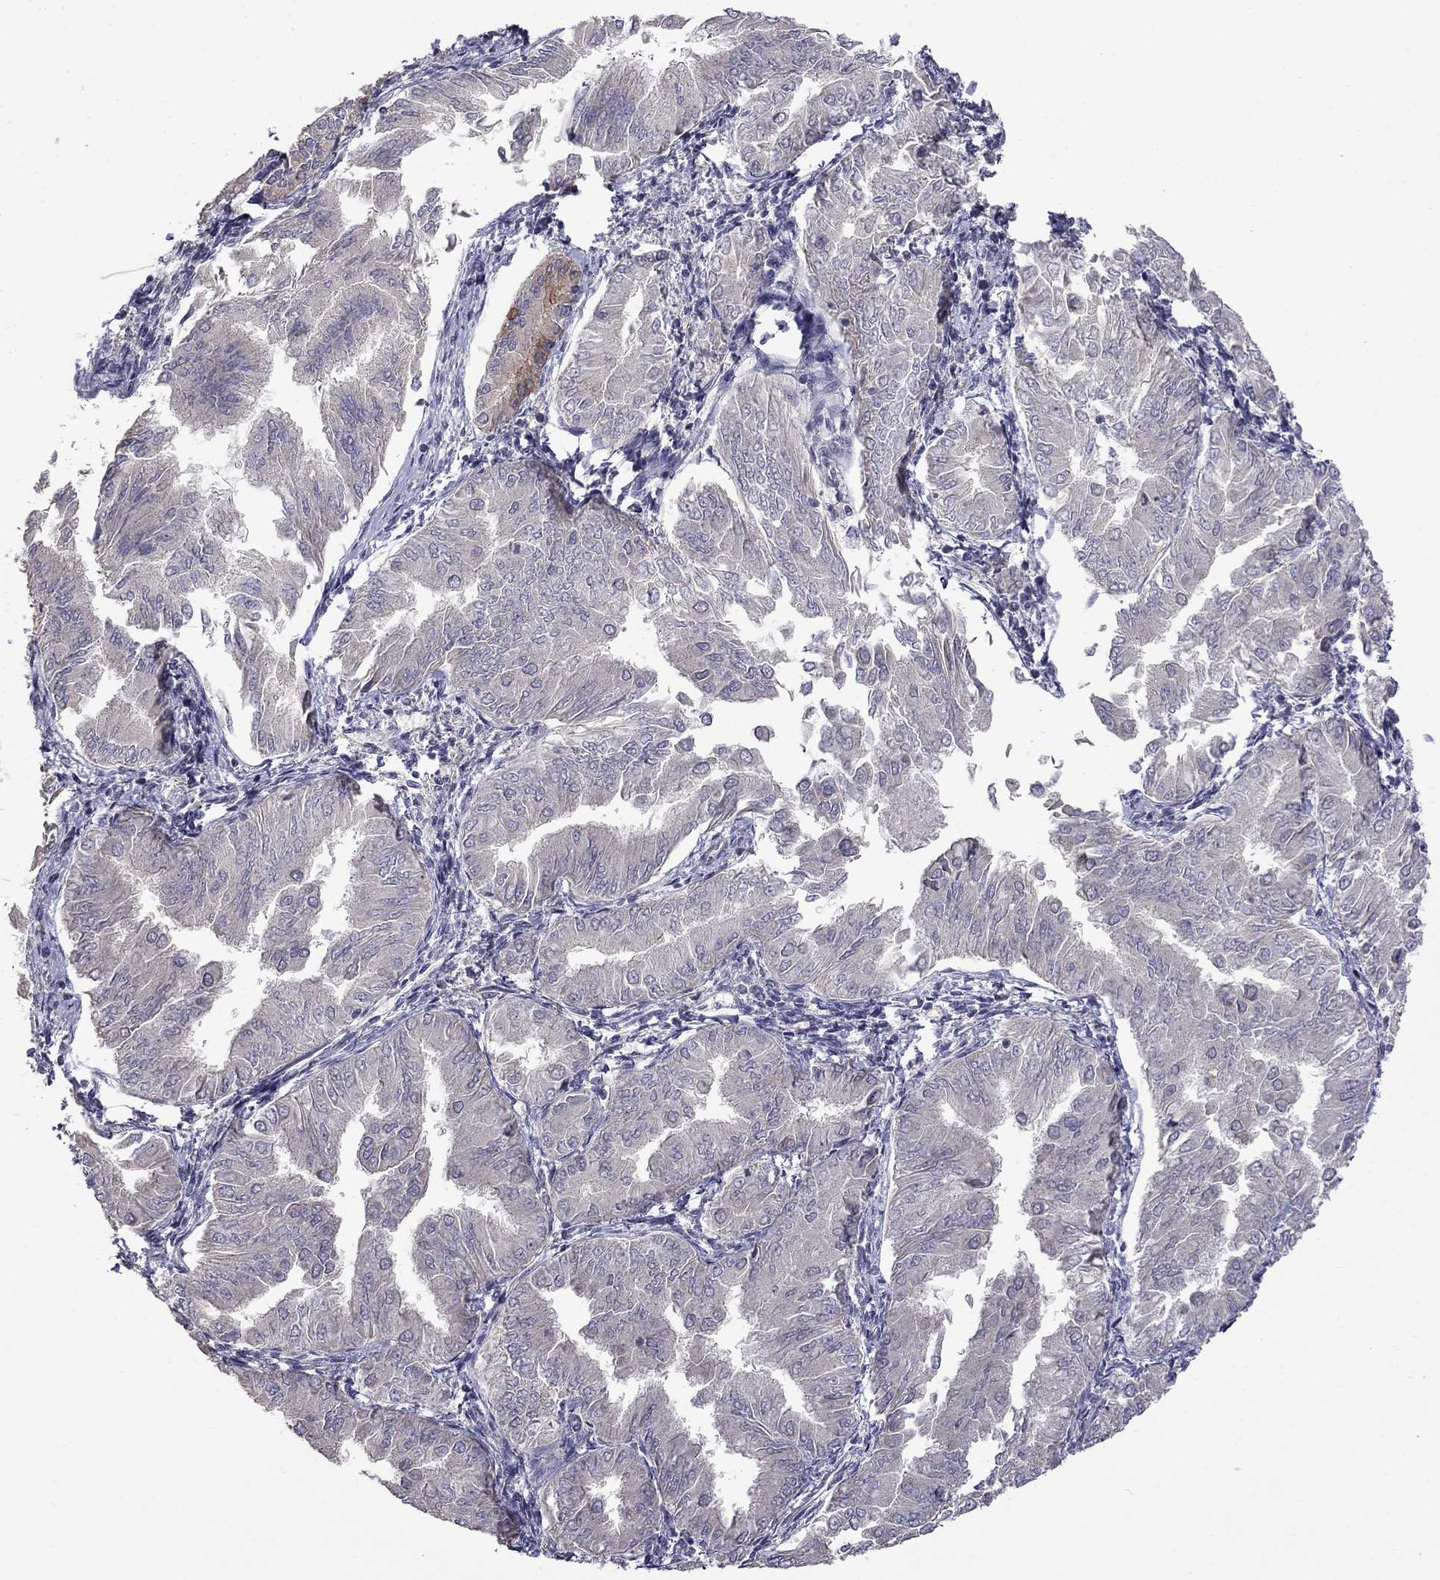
{"staining": {"intensity": "negative", "quantity": "none", "location": "none"}, "tissue": "endometrial cancer", "cell_type": "Tumor cells", "image_type": "cancer", "snomed": [{"axis": "morphology", "description": "Adenocarcinoma, NOS"}, {"axis": "topography", "description": "Endometrium"}], "caption": "IHC of endometrial cancer shows no staining in tumor cells.", "gene": "SLC39A14", "patient": {"sex": "female", "age": 53}}